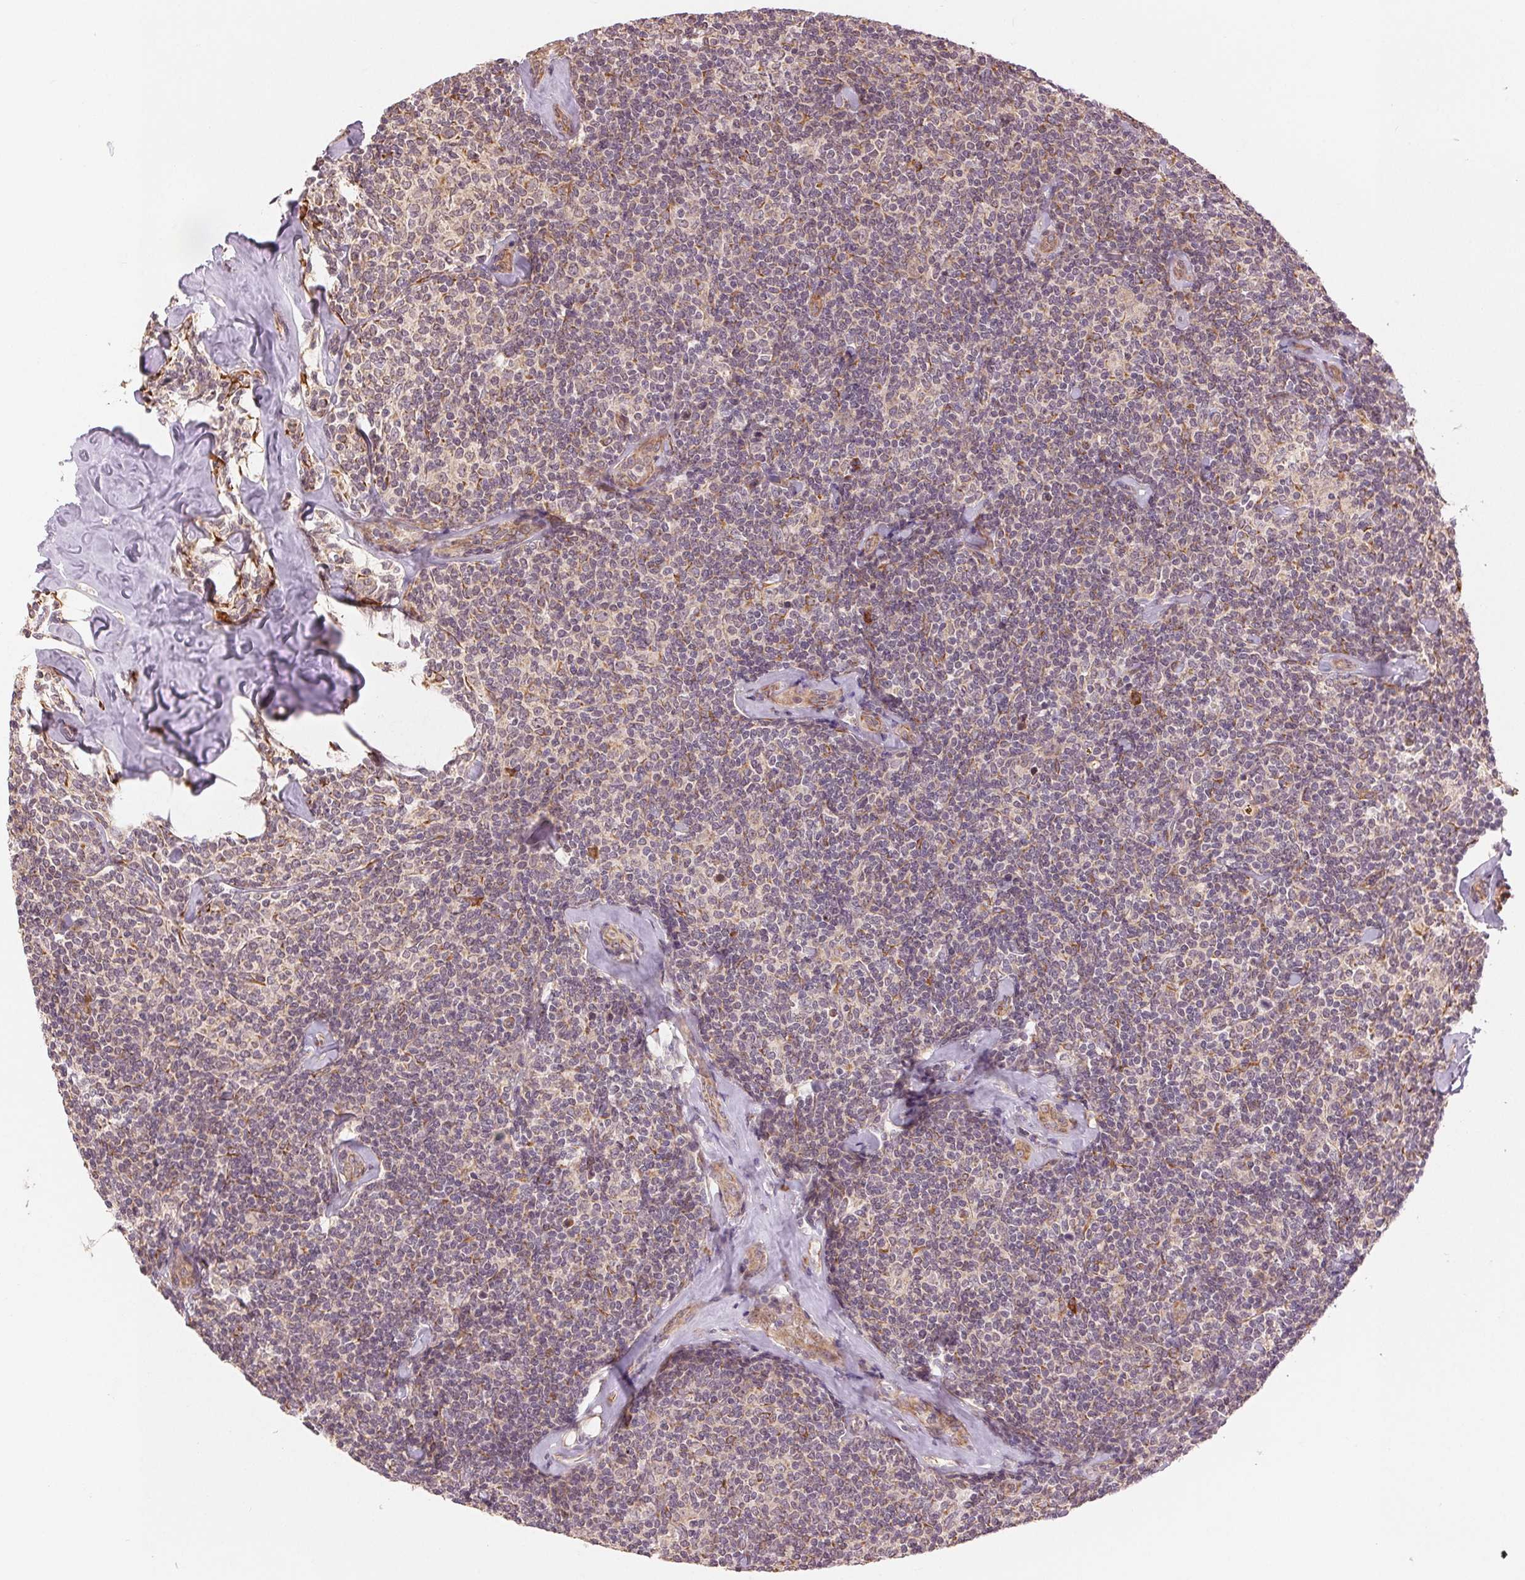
{"staining": {"intensity": "weak", "quantity": "25%-75%", "location": "cytoplasmic/membranous"}, "tissue": "lymphoma", "cell_type": "Tumor cells", "image_type": "cancer", "snomed": [{"axis": "morphology", "description": "Malignant lymphoma, non-Hodgkin's type, Low grade"}, {"axis": "topography", "description": "Lymph node"}], "caption": "An IHC image of neoplastic tissue is shown. Protein staining in brown labels weak cytoplasmic/membranous positivity in low-grade malignant lymphoma, non-Hodgkin's type within tumor cells. Using DAB (brown) and hematoxylin (blue) stains, captured at high magnification using brightfield microscopy.", "gene": "SLC20A1", "patient": {"sex": "female", "age": 56}}